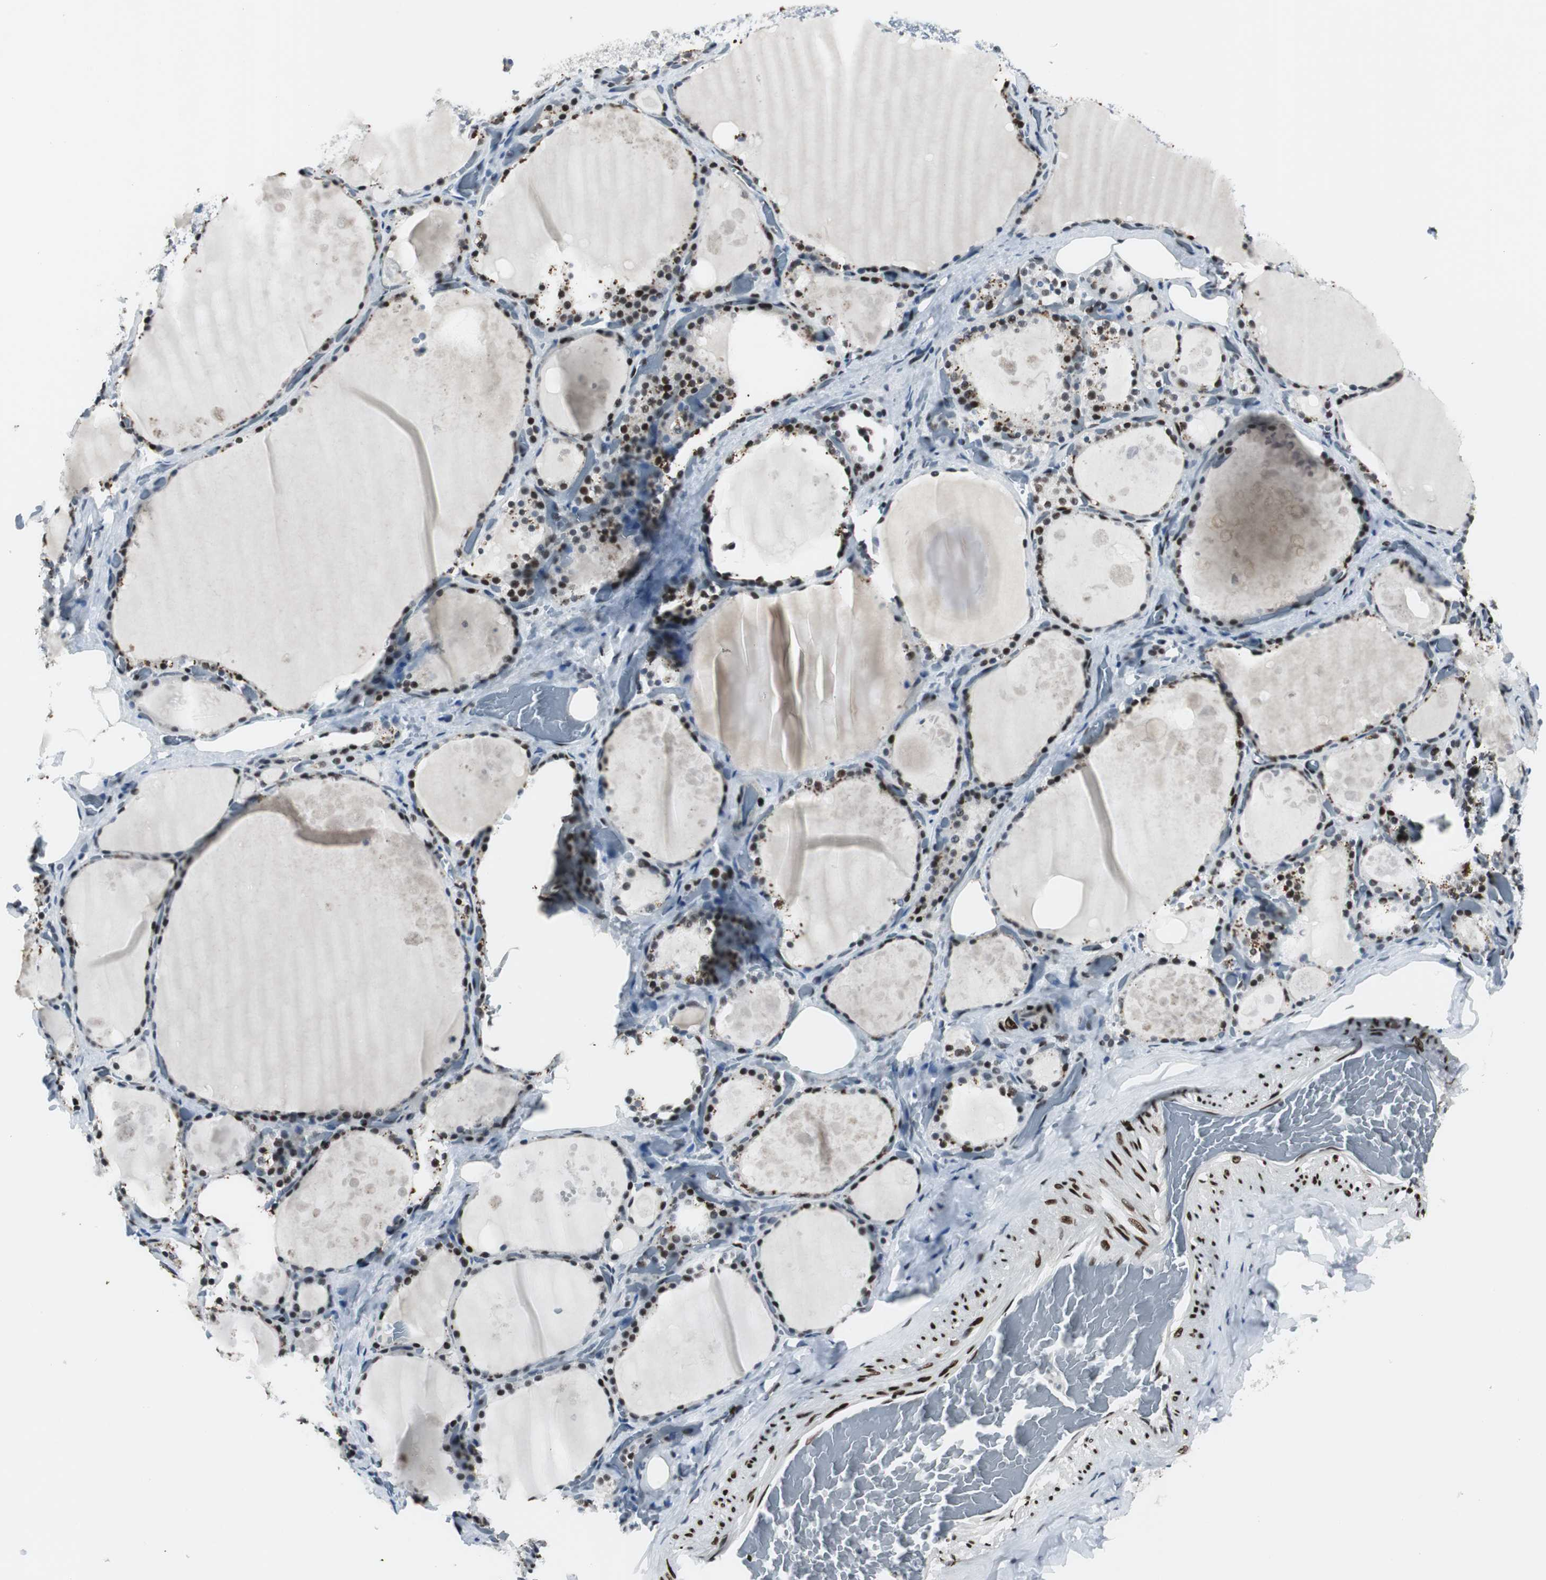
{"staining": {"intensity": "strong", "quantity": ">75%", "location": "nuclear"}, "tissue": "thyroid gland", "cell_type": "Glandular cells", "image_type": "normal", "snomed": [{"axis": "morphology", "description": "Normal tissue, NOS"}, {"axis": "topography", "description": "Thyroid gland"}], "caption": "Thyroid gland stained for a protein (brown) displays strong nuclear positive positivity in approximately >75% of glandular cells.", "gene": "MEF2D", "patient": {"sex": "male", "age": 61}}